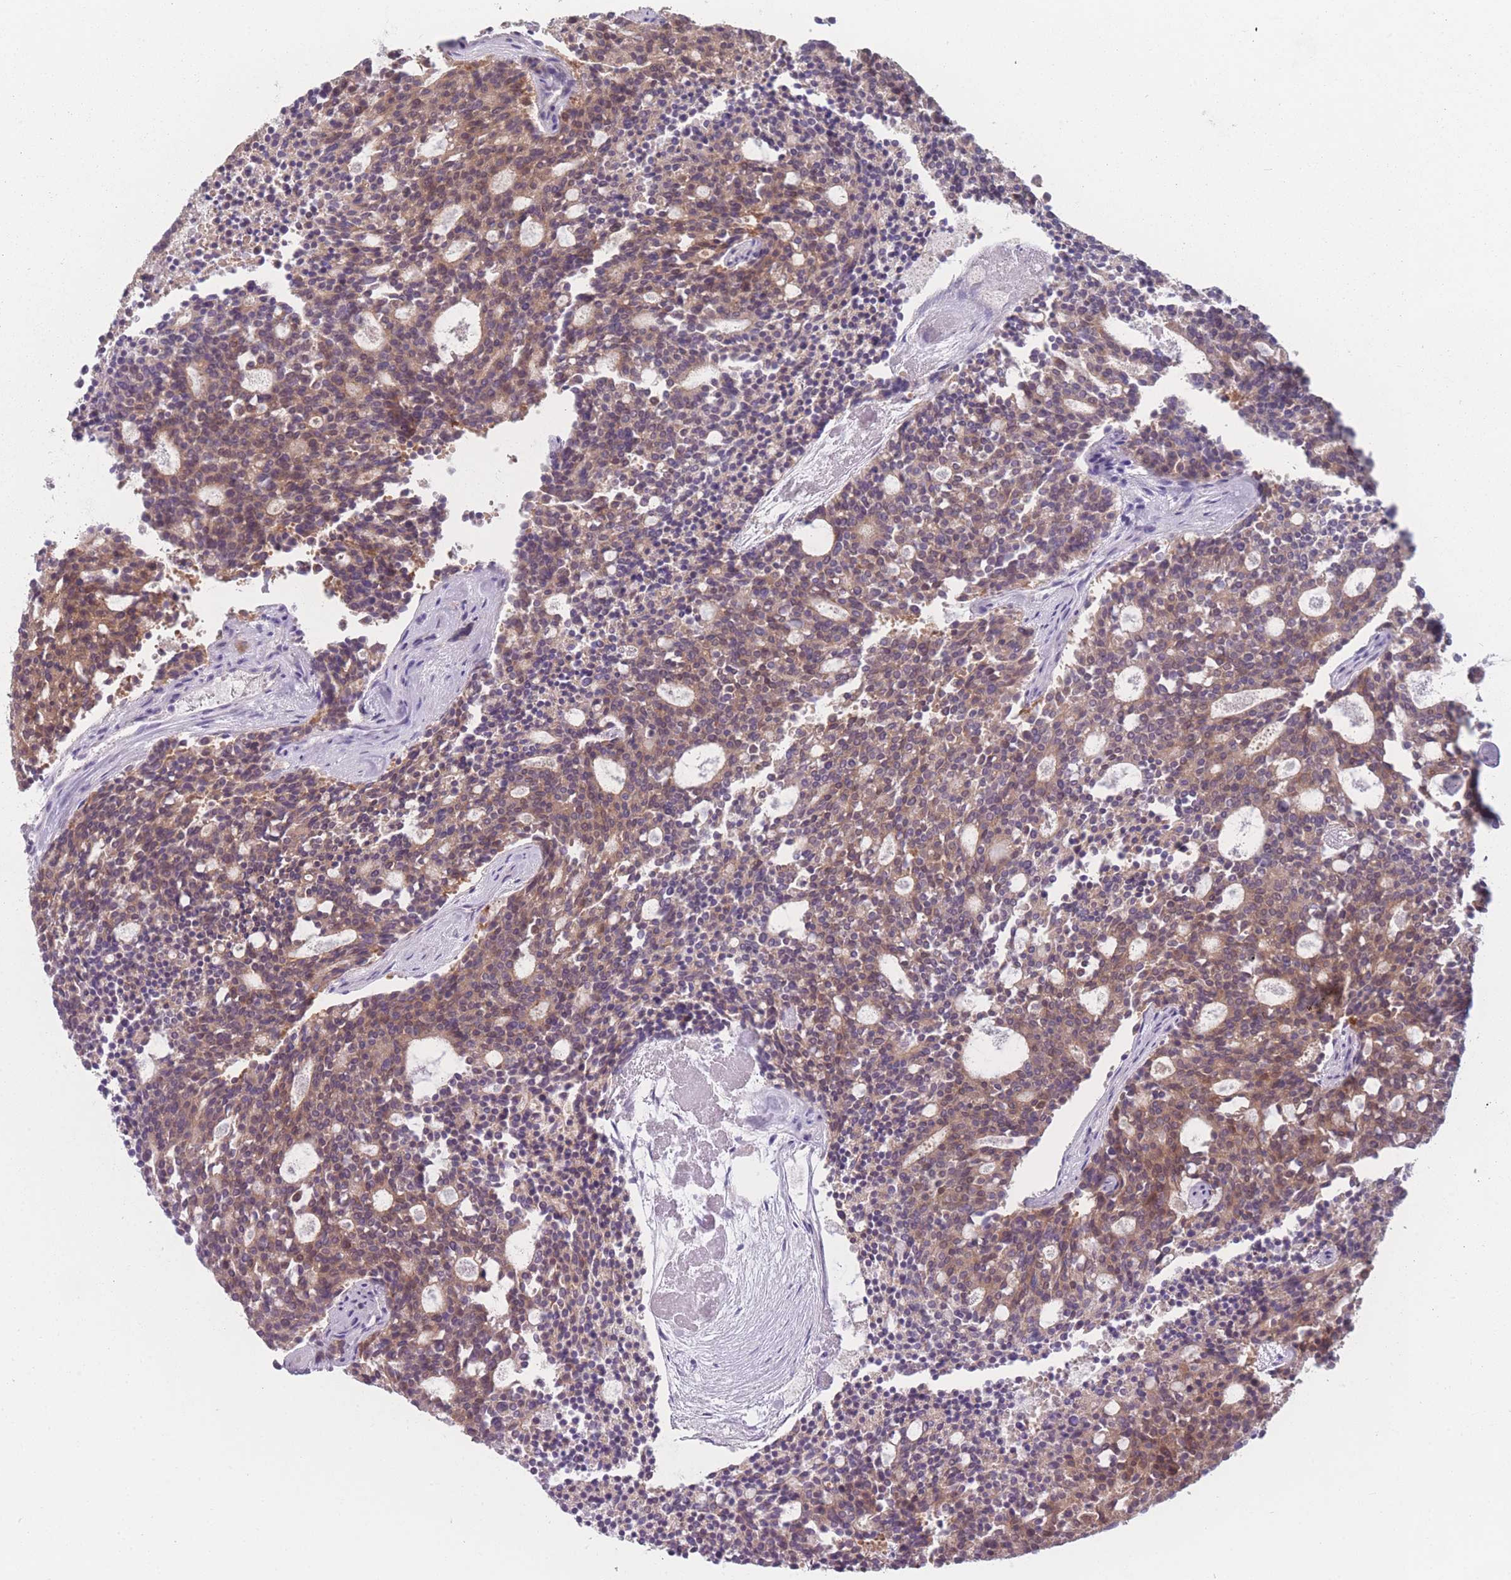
{"staining": {"intensity": "moderate", "quantity": ">75%", "location": "cytoplasmic/membranous"}, "tissue": "carcinoid", "cell_type": "Tumor cells", "image_type": "cancer", "snomed": [{"axis": "morphology", "description": "Carcinoid, malignant, NOS"}, {"axis": "topography", "description": "Pancreas"}], "caption": "Moderate cytoplasmic/membranous expression is present in about >75% of tumor cells in malignant carcinoid.", "gene": "PPFIA3", "patient": {"sex": "female", "age": 54}}